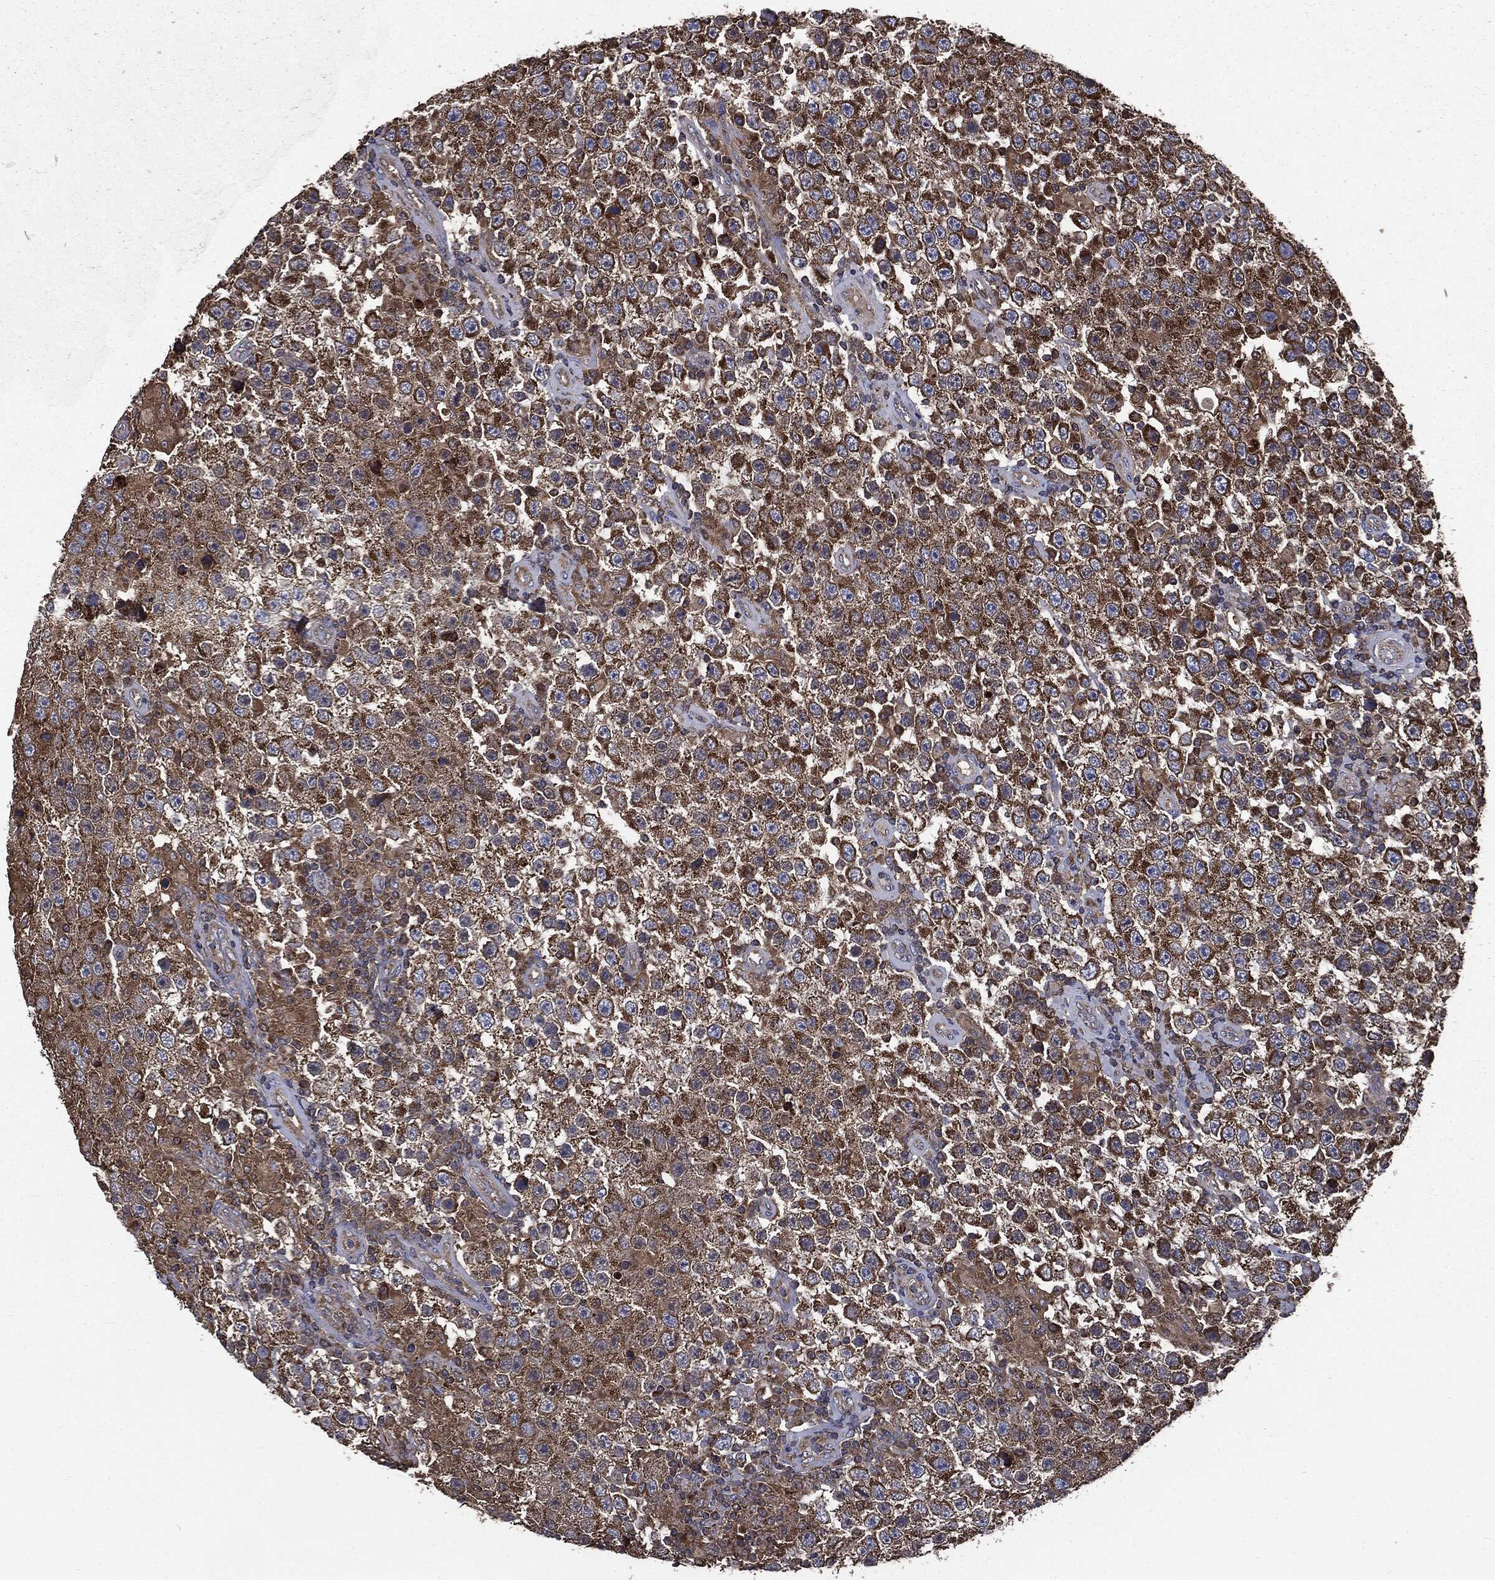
{"staining": {"intensity": "moderate", "quantity": ">75%", "location": "cytoplasmic/membranous"}, "tissue": "testis cancer", "cell_type": "Tumor cells", "image_type": "cancer", "snomed": [{"axis": "morphology", "description": "Normal tissue, NOS"}, {"axis": "morphology", "description": "Urothelial carcinoma, High grade"}, {"axis": "morphology", "description": "Seminoma, NOS"}, {"axis": "morphology", "description": "Carcinoma, Embryonal, NOS"}, {"axis": "topography", "description": "Urinary bladder"}, {"axis": "topography", "description": "Testis"}], "caption": "A histopathology image of human testis seminoma stained for a protein exhibits moderate cytoplasmic/membranous brown staining in tumor cells.", "gene": "MAPK6", "patient": {"sex": "male", "age": 41}}